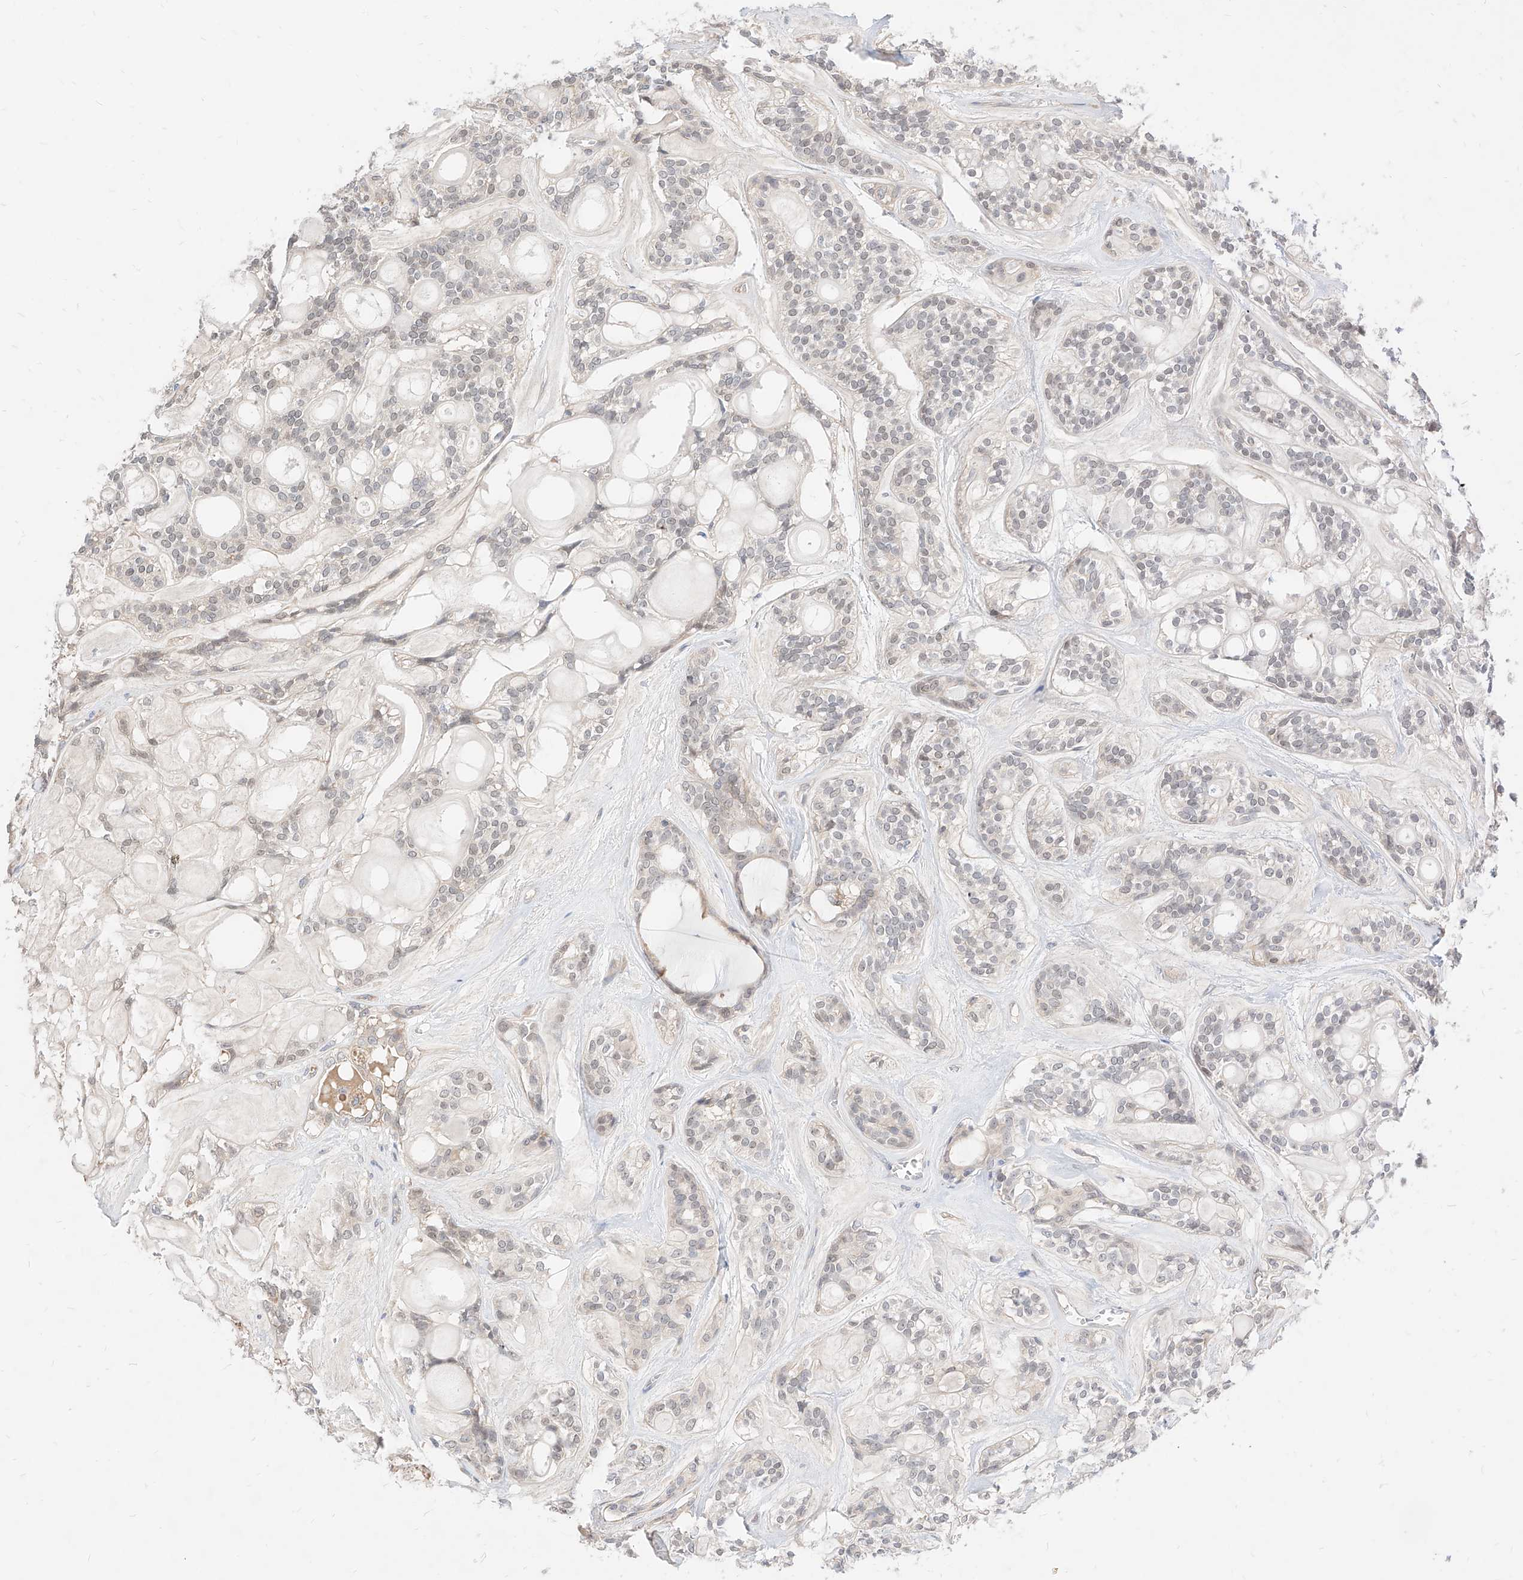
{"staining": {"intensity": "negative", "quantity": "none", "location": "none"}, "tissue": "head and neck cancer", "cell_type": "Tumor cells", "image_type": "cancer", "snomed": [{"axis": "morphology", "description": "Adenocarcinoma, NOS"}, {"axis": "topography", "description": "Head-Neck"}], "caption": "An image of human head and neck cancer is negative for staining in tumor cells.", "gene": "TSNAX", "patient": {"sex": "male", "age": 66}}